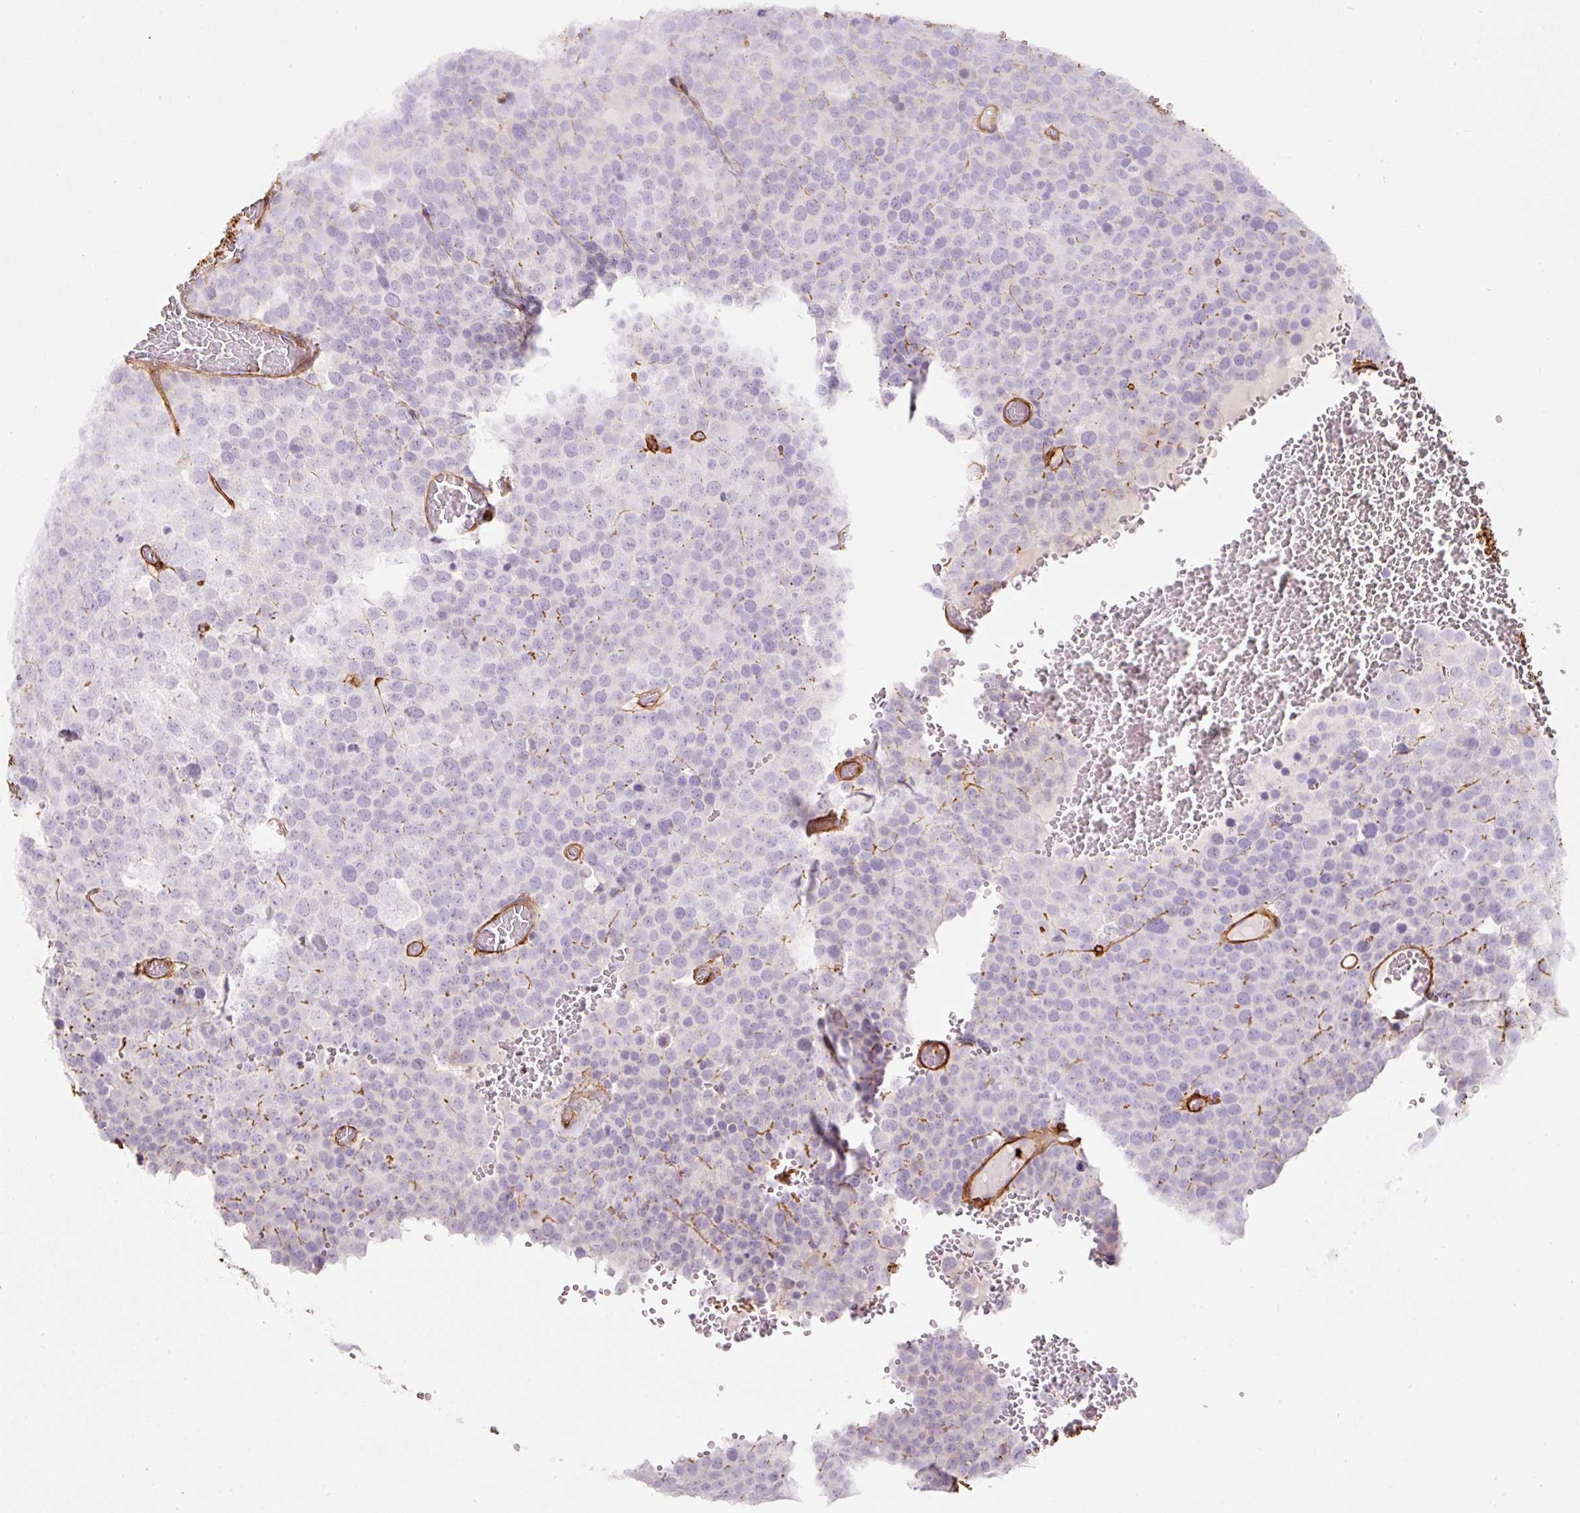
{"staining": {"intensity": "negative", "quantity": "none", "location": "none"}, "tissue": "testis cancer", "cell_type": "Tumor cells", "image_type": "cancer", "snomed": [{"axis": "morphology", "description": "Seminoma, NOS"}, {"axis": "topography", "description": "Testis"}], "caption": "Immunohistochemistry (IHC) of human testis cancer (seminoma) demonstrates no staining in tumor cells.", "gene": "LOXL4", "patient": {"sex": "male", "age": 71}}